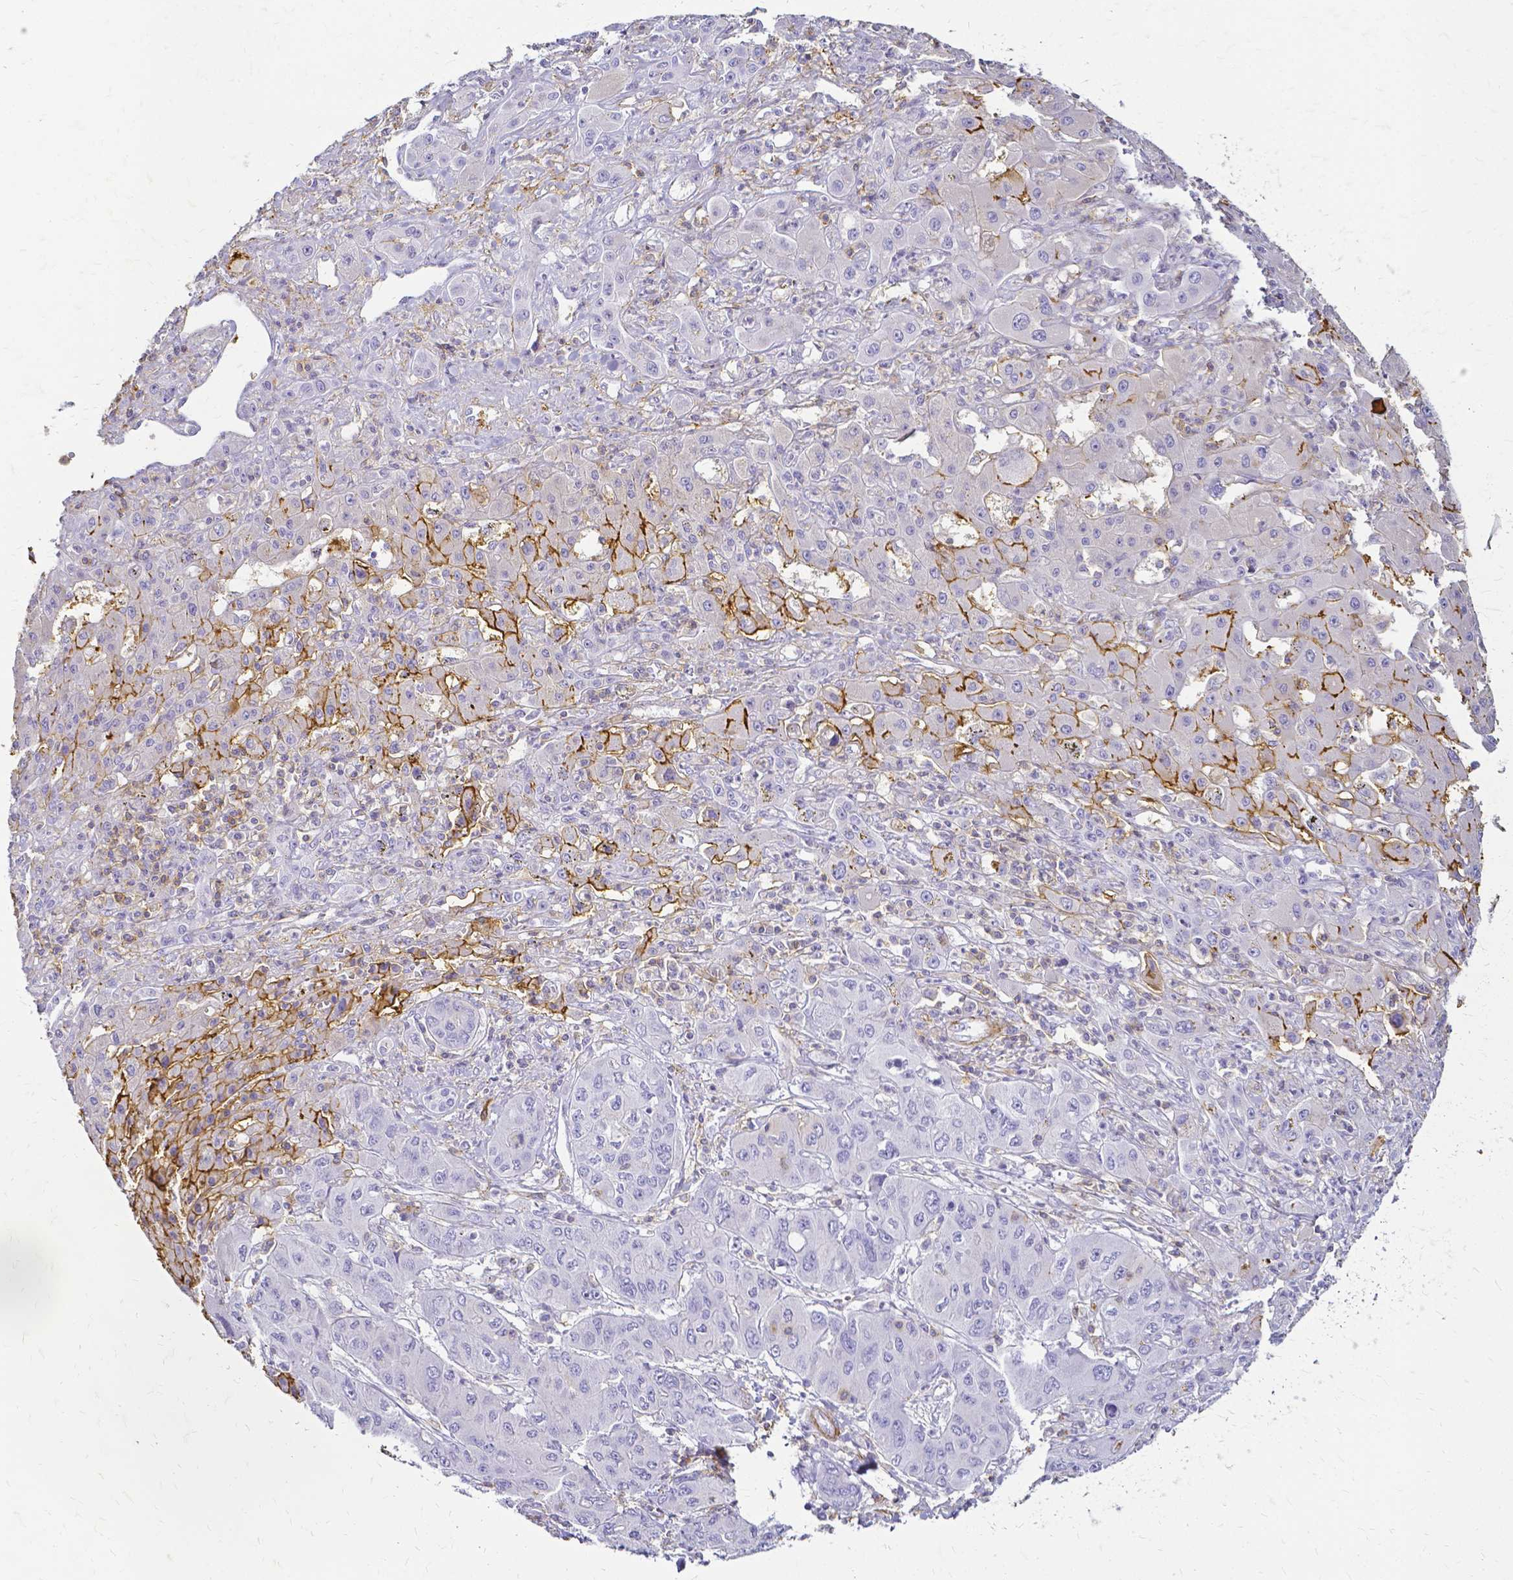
{"staining": {"intensity": "negative", "quantity": "none", "location": "none"}, "tissue": "liver cancer", "cell_type": "Tumor cells", "image_type": "cancer", "snomed": [{"axis": "morphology", "description": "Cholangiocarcinoma"}, {"axis": "topography", "description": "Liver"}], "caption": "Tumor cells show no significant protein expression in liver cancer (cholangiocarcinoma). Brightfield microscopy of immunohistochemistry (IHC) stained with DAB (brown) and hematoxylin (blue), captured at high magnification.", "gene": "HSPA12A", "patient": {"sex": "male", "age": 67}}